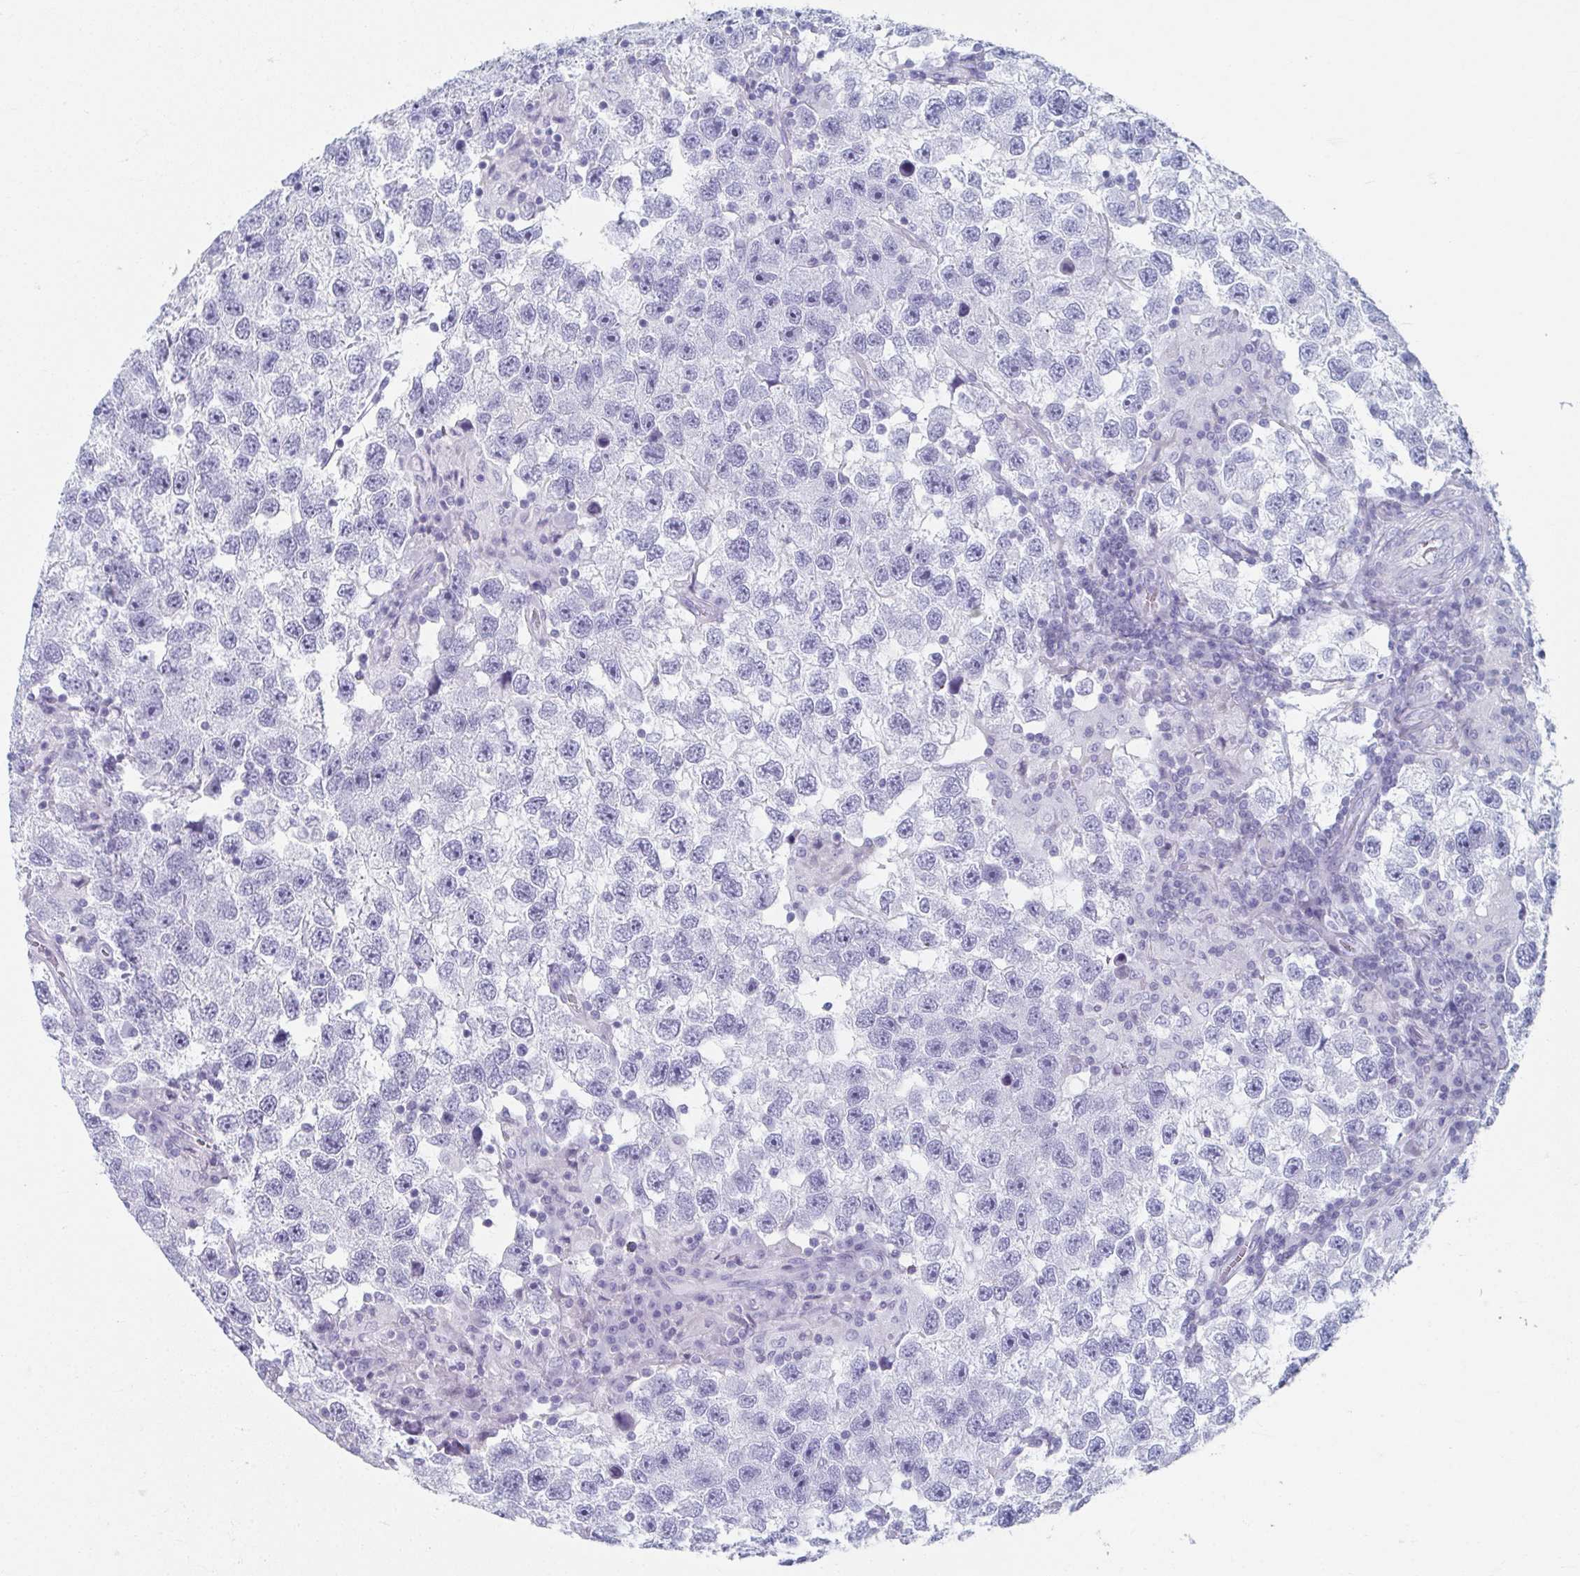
{"staining": {"intensity": "negative", "quantity": "none", "location": "none"}, "tissue": "testis cancer", "cell_type": "Tumor cells", "image_type": "cancer", "snomed": [{"axis": "morphology", "description": "Seminoma, NOS"}, {"axis": "topography", "description": "Testis"}], "caption": "Testis cancer was stained to show a protein in brown. There is no significant staining in tumor cells.", "gene": "GHRL", "patient": {"sex": "male", "age": 26}}